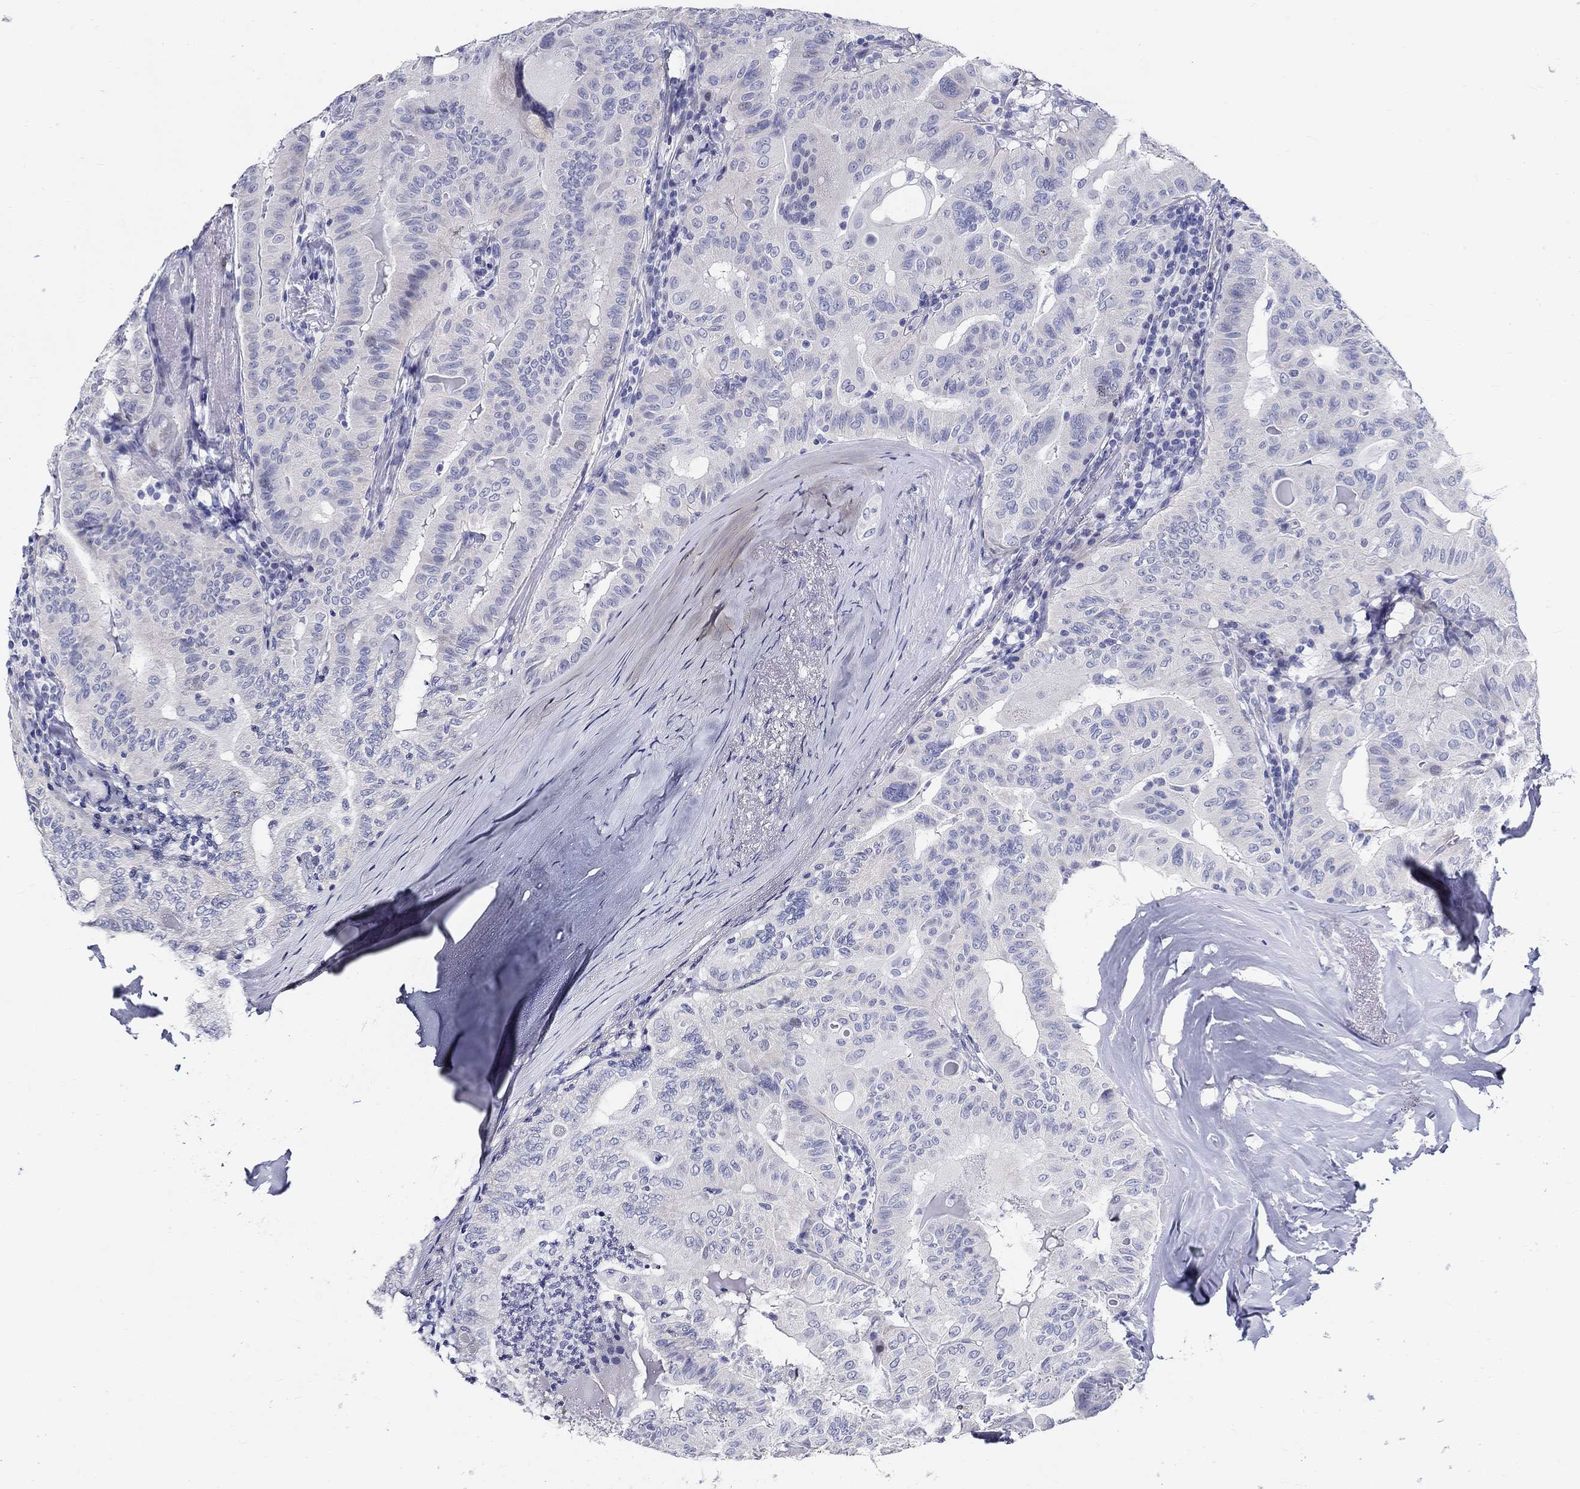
{"staining": {"intensity": "negative", "quantity": "none", "location": "none"}, "tissue": "thyroid cancer", "cell_type": "Tumor cells", "image_type": "cancer", "snomed": [{"axis": "morphology", "description": "Papillary adenocarcinoma, NOS"}, {"axis": "topography", "description": "Thyroid gland"}], "caption": "Image shows no significant protein positivity in tumor cells of thyroid papillary adenocarcinoma.", "gene": "CRYGS", "patient": {"sex": "female", "age": 68}}